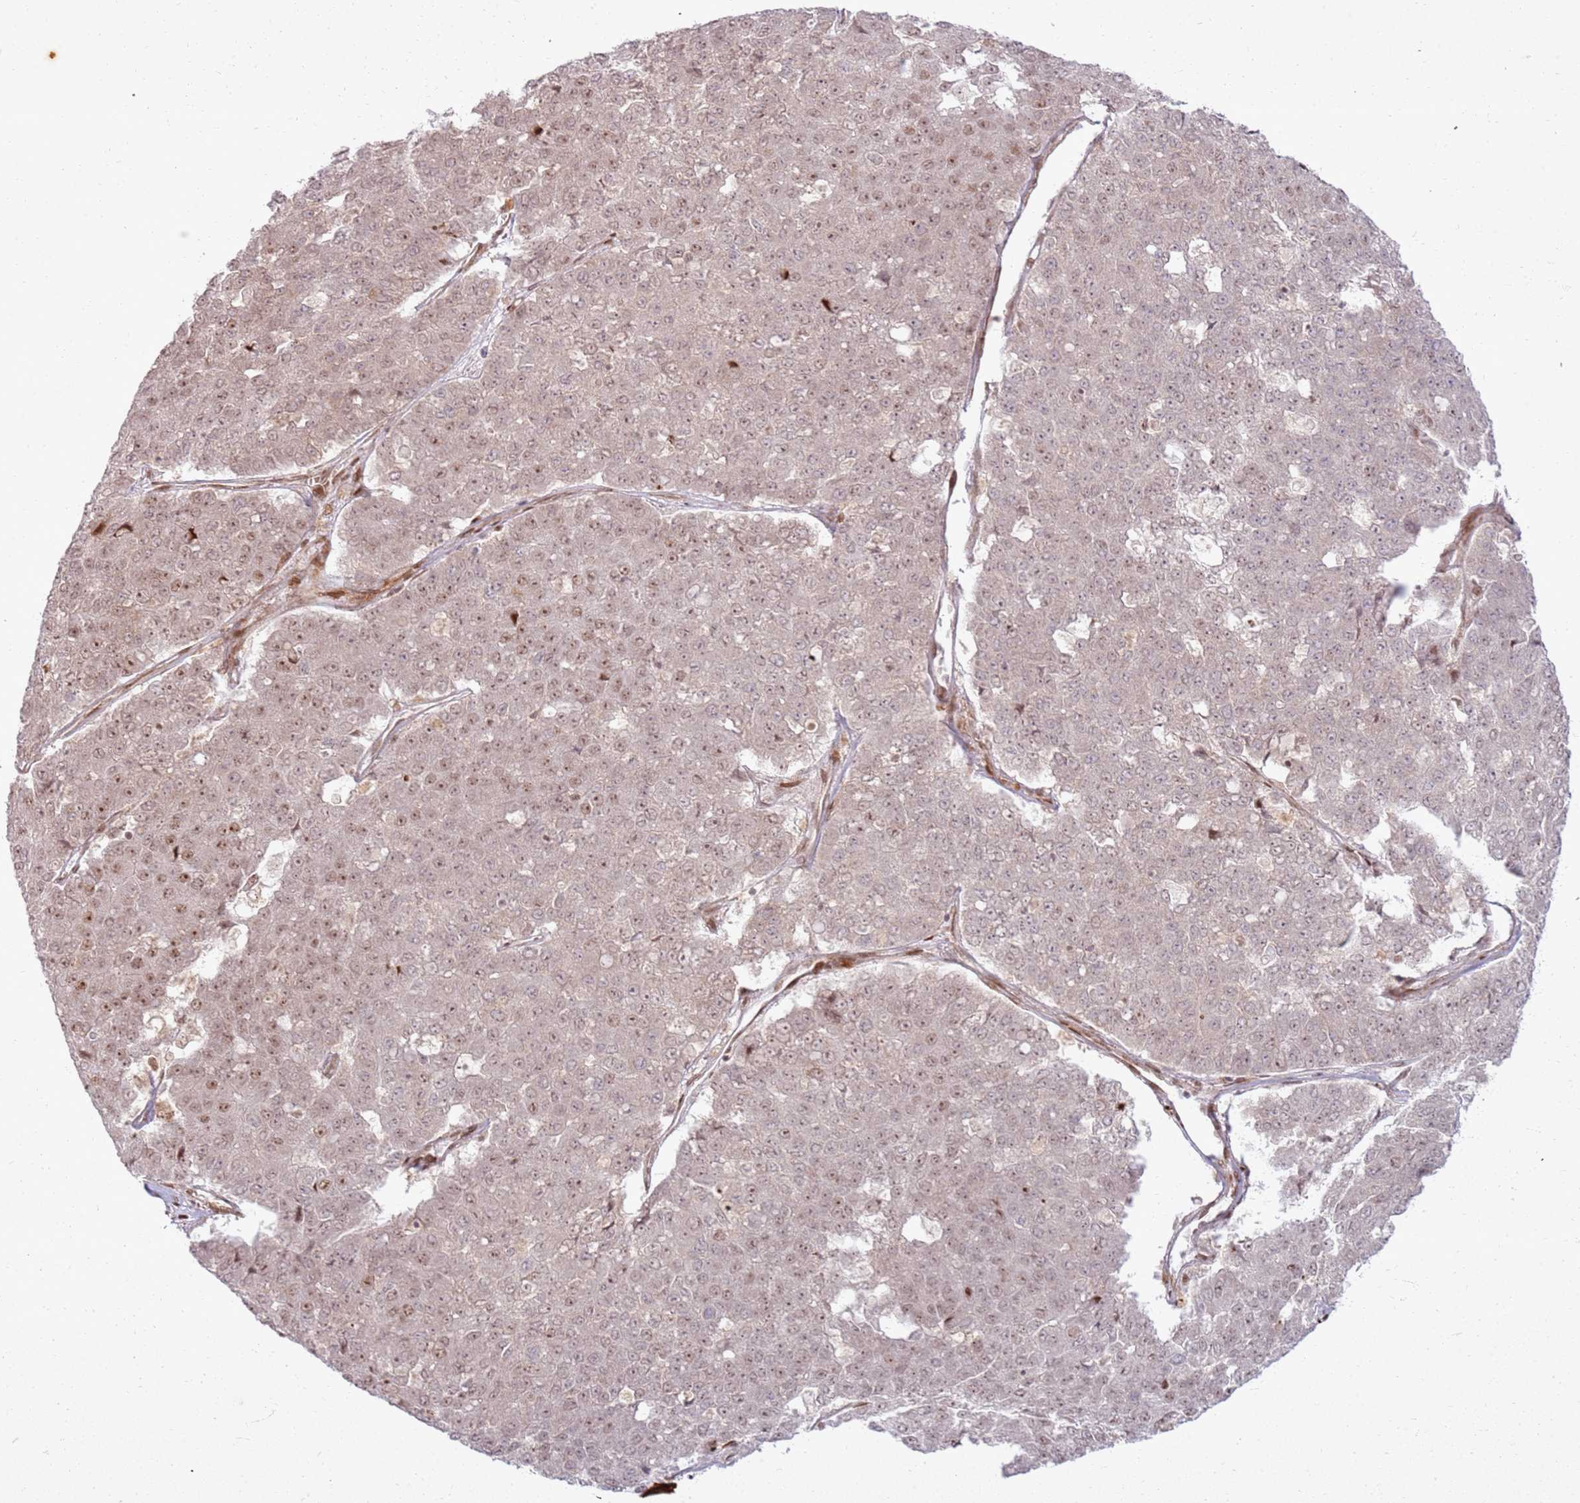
{"staining": {"intensity": "moderate", "quantity": ">75%", "location": "nuclear"}, "tissue": "pancreatic cancer", "cell_type": "Tumor cells", "image_type": "cancer", "snomed": [{"axis": "morphology", "description": "Adenocarcinoma, NOS"}, {"axis": "topography", "description": "Pancreas"}], "caption": "This histopathology image displays IHC staining of human pancreatic cancer (adenocarcinoma), with medium moderate nuclear staining in about >75% of tumor cells.", "gene": "KLHL36", "patient": {"sex": "male", "age": 50}}